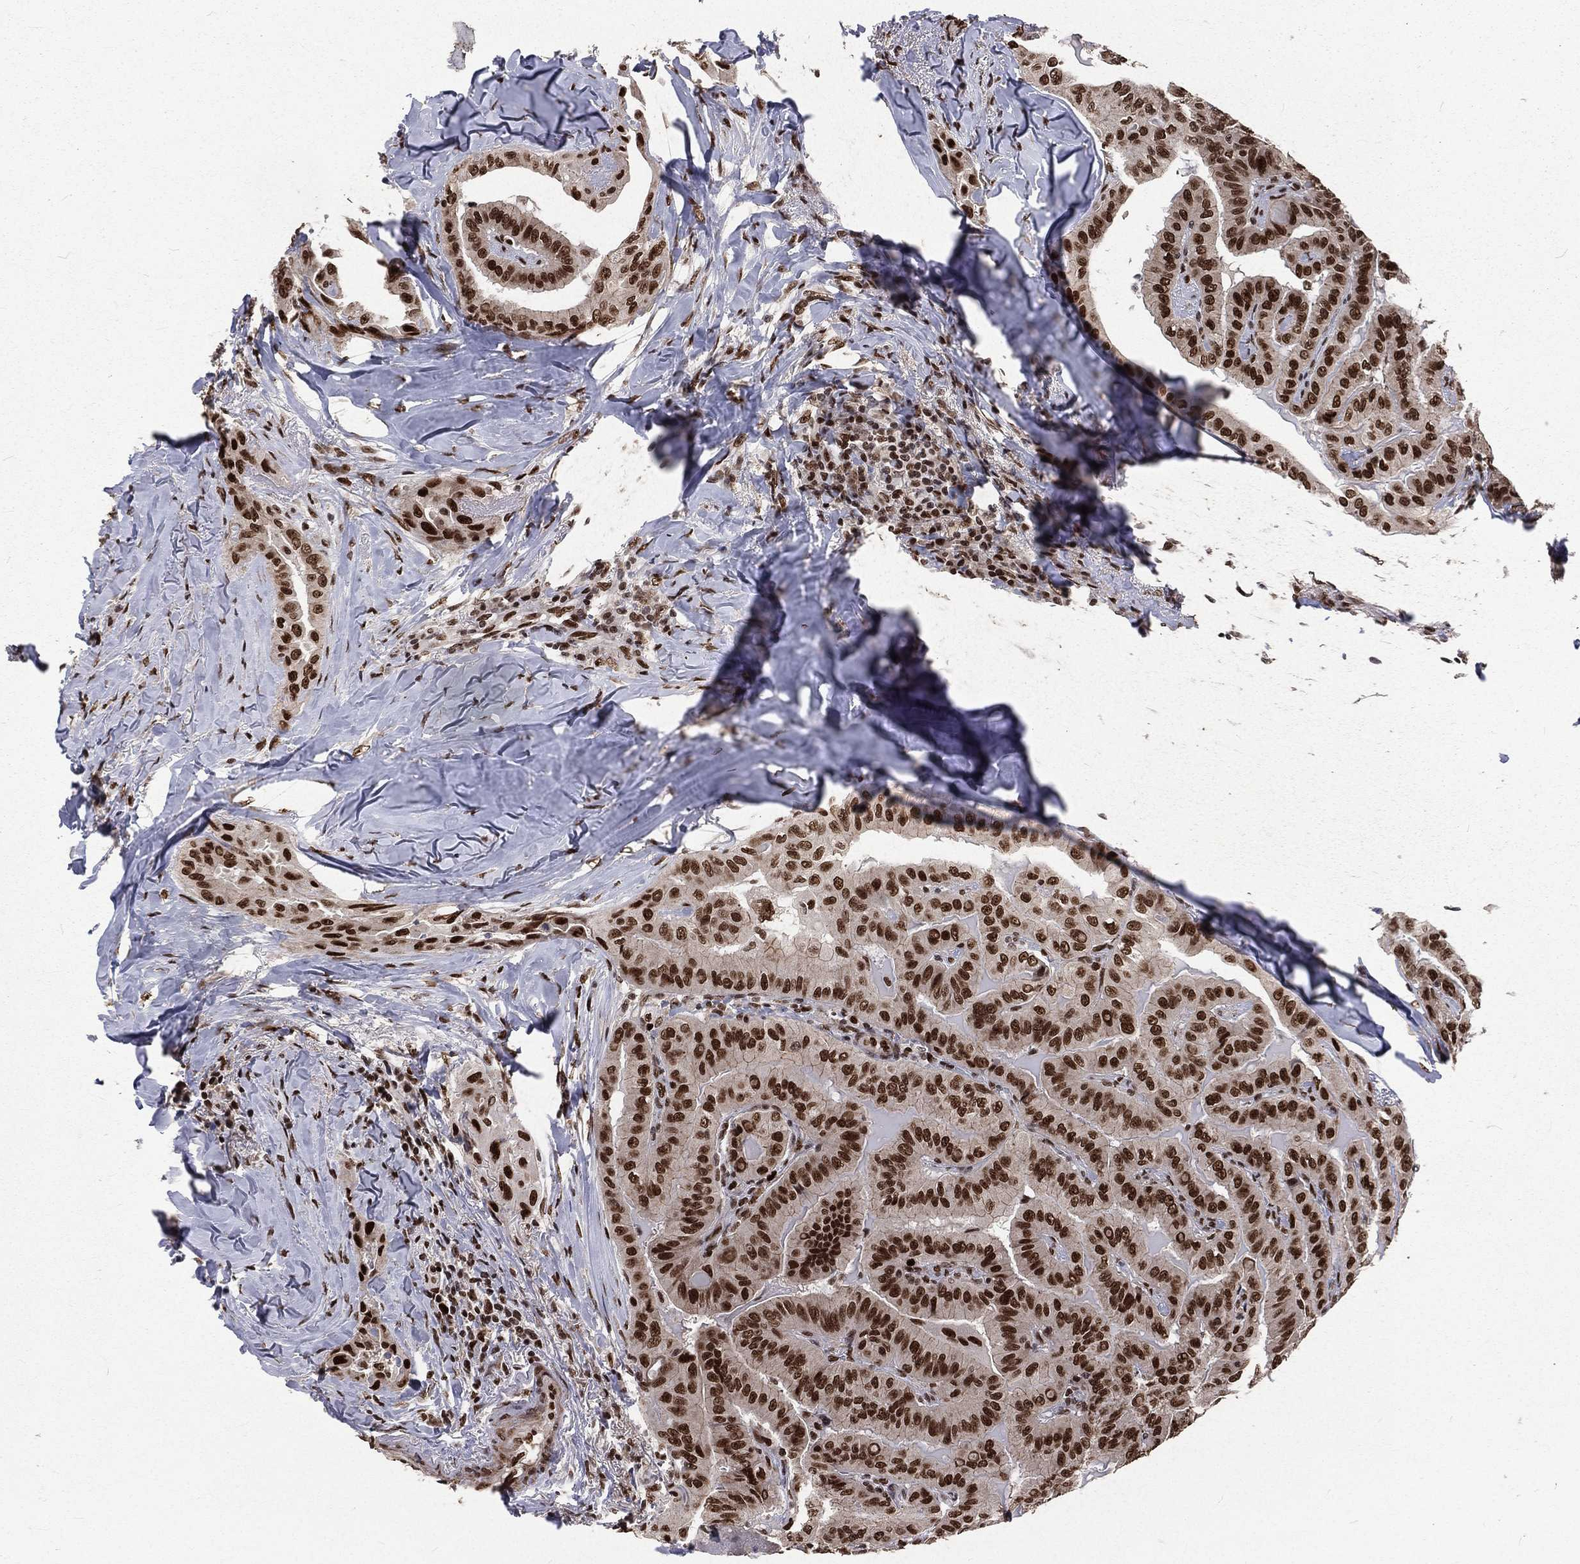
{"staining": {"intensity": "strong", "quantity": ">75%", "location": "nuclear"}, "tissue": "thyroid cancer", "cell_type": "Tumor cells", "image_type": "cancer", "snomed": [{"axis": "morphology", "description": "Papillary adenocarcinoma, NOS"}, {"axis": "topography", "description": "Thyroid gland"}], "caption": "This is a histology image of immunohistochemistry staining of thyroid cancer, which shows strong staining in the nuclear of tumor cells.", "gene": "POLB", "patient": {"sex": "female", "age": 68}}